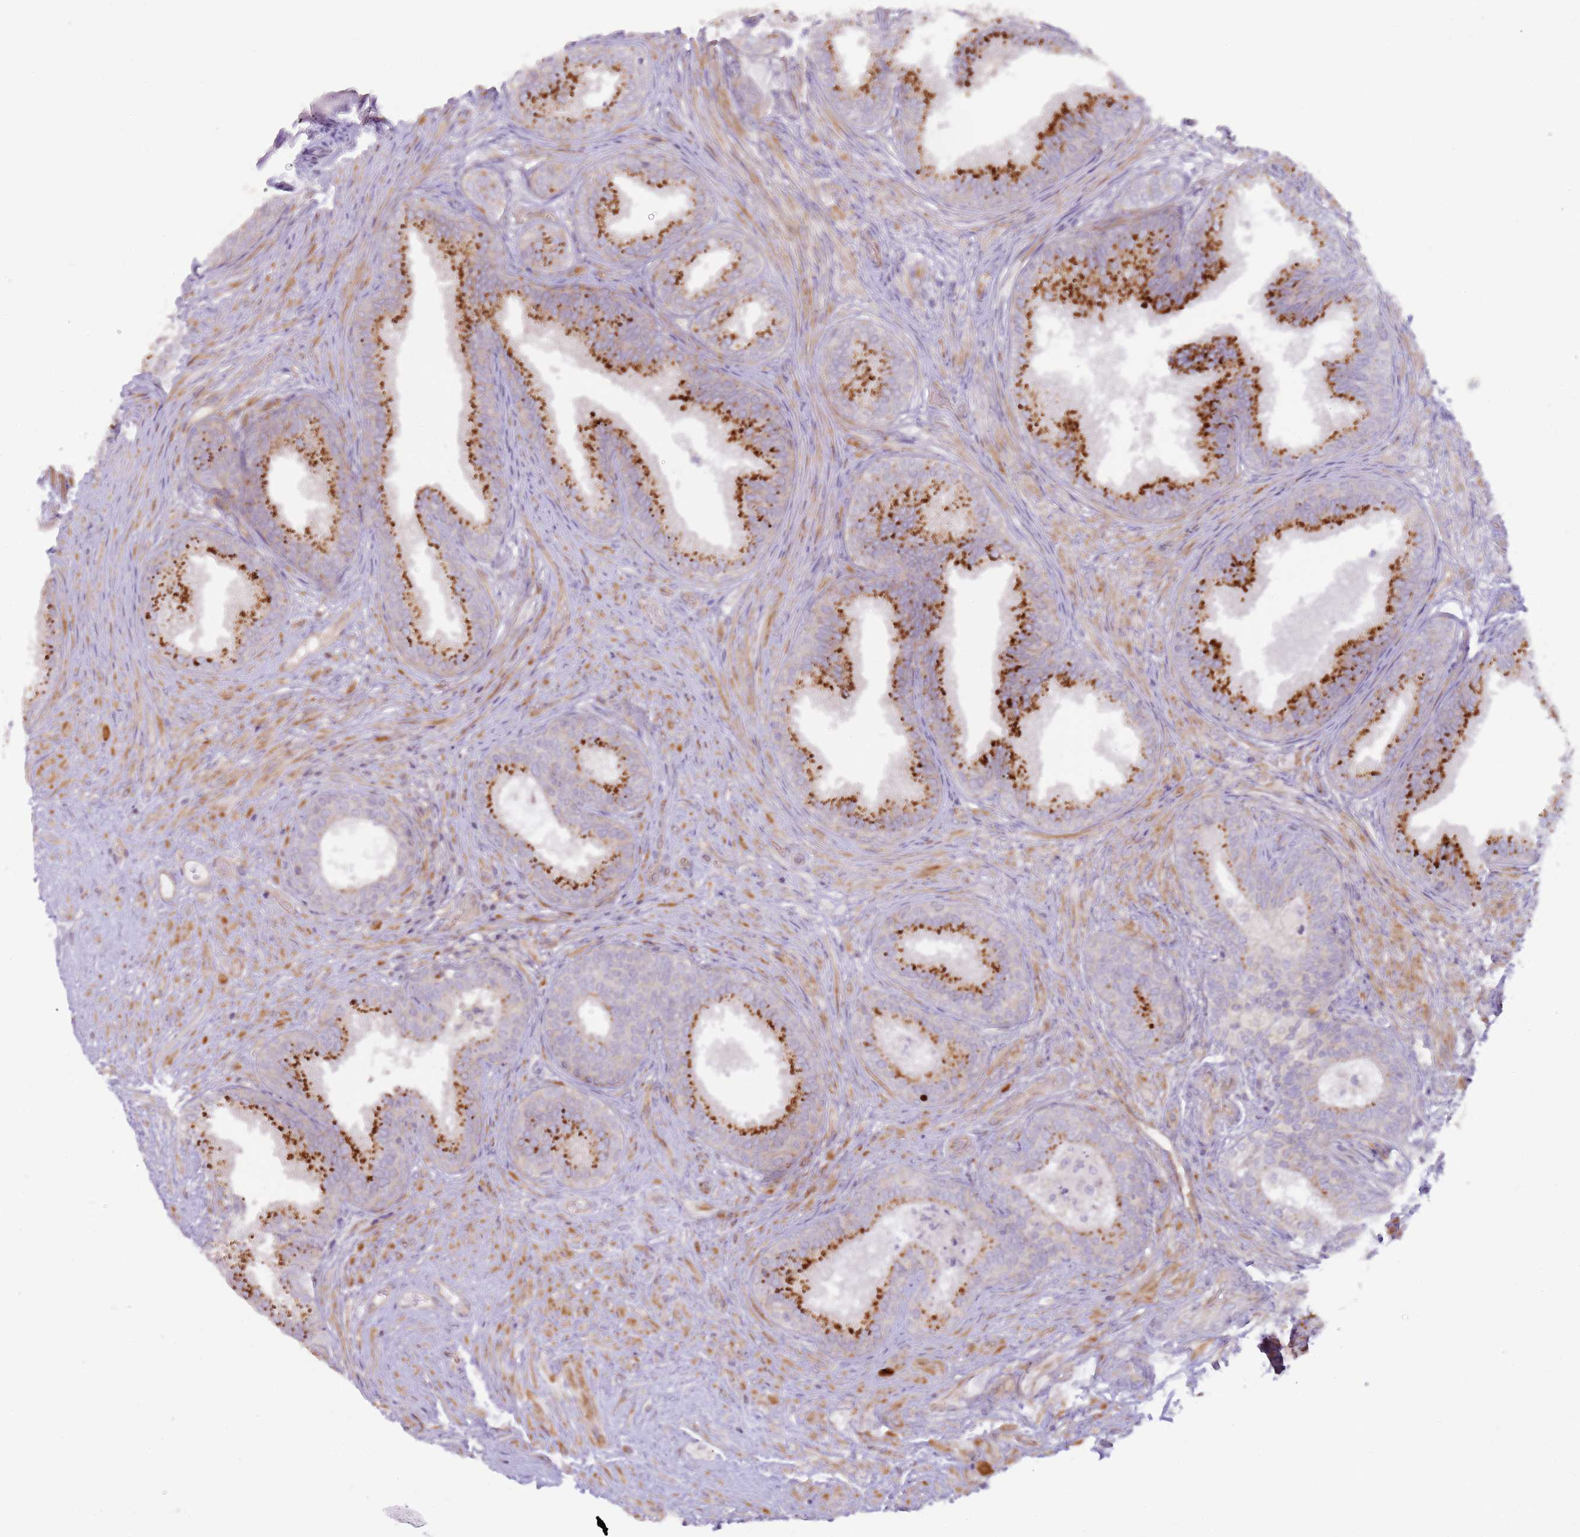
{"staining": {"intensity": "strong", "quantity": "25%-75%", "location": "cytoplasmic/membranous"}, "tissue": "prostate", "cell_type": "Glandular cells", "image_type": "normal", "snomed": [{"axis": "morphology", "description": "Normal tissue, NOS"}, {"axis": "topography", "description": "Prostate"}], "caption": "Immunohistochemistry image of unremarkable human prostate stained for a protein (brown), which demonstrates high levels of strong cytoplasmic/membranous expression in approximately 25%-75% of glandular cells.", "gene": "GRAP", "patient": {"sex": "male", "age": 76}}